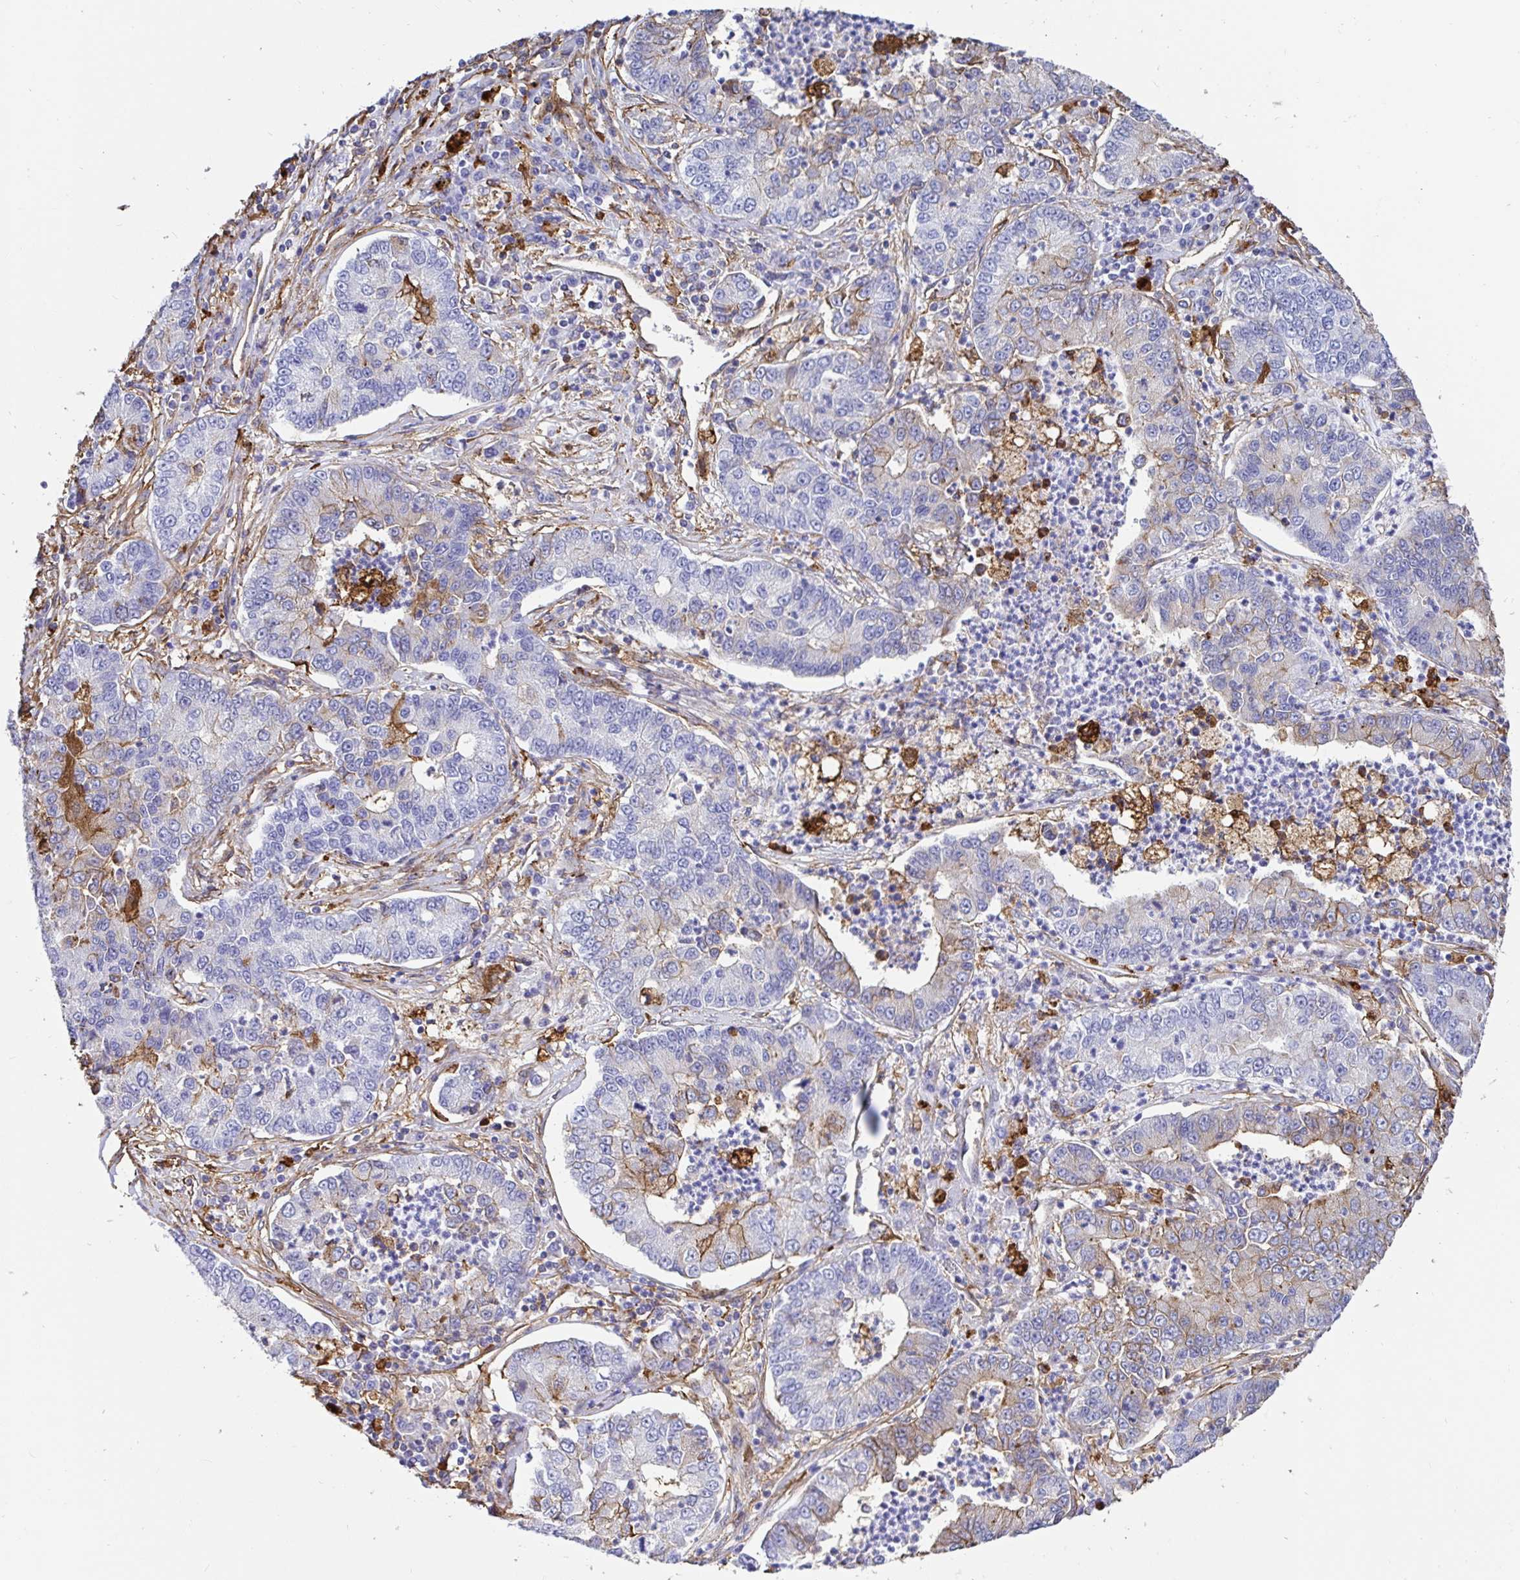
{"staining": {"intensity": "weak", "quantity": "<25%", "location": "cytoplasmic/membranous"}, "tissue": "lung cancer", "cell_type": "Tumor cells", "image_type": "cancer", "snomed": [{"axis": "morphology", "description": "Adenocarcinoma, NOS"}, {"axis": "topography", "description": "Lung"}], "caption": "Protein analysis of lung cancer (adenocarcinoma) shows no significant expression in tumor cells. (IHC, brightfield microscopy, high magnification).", "gene": "ANXA2", "patient": {"sex": "female", "age": 57}}